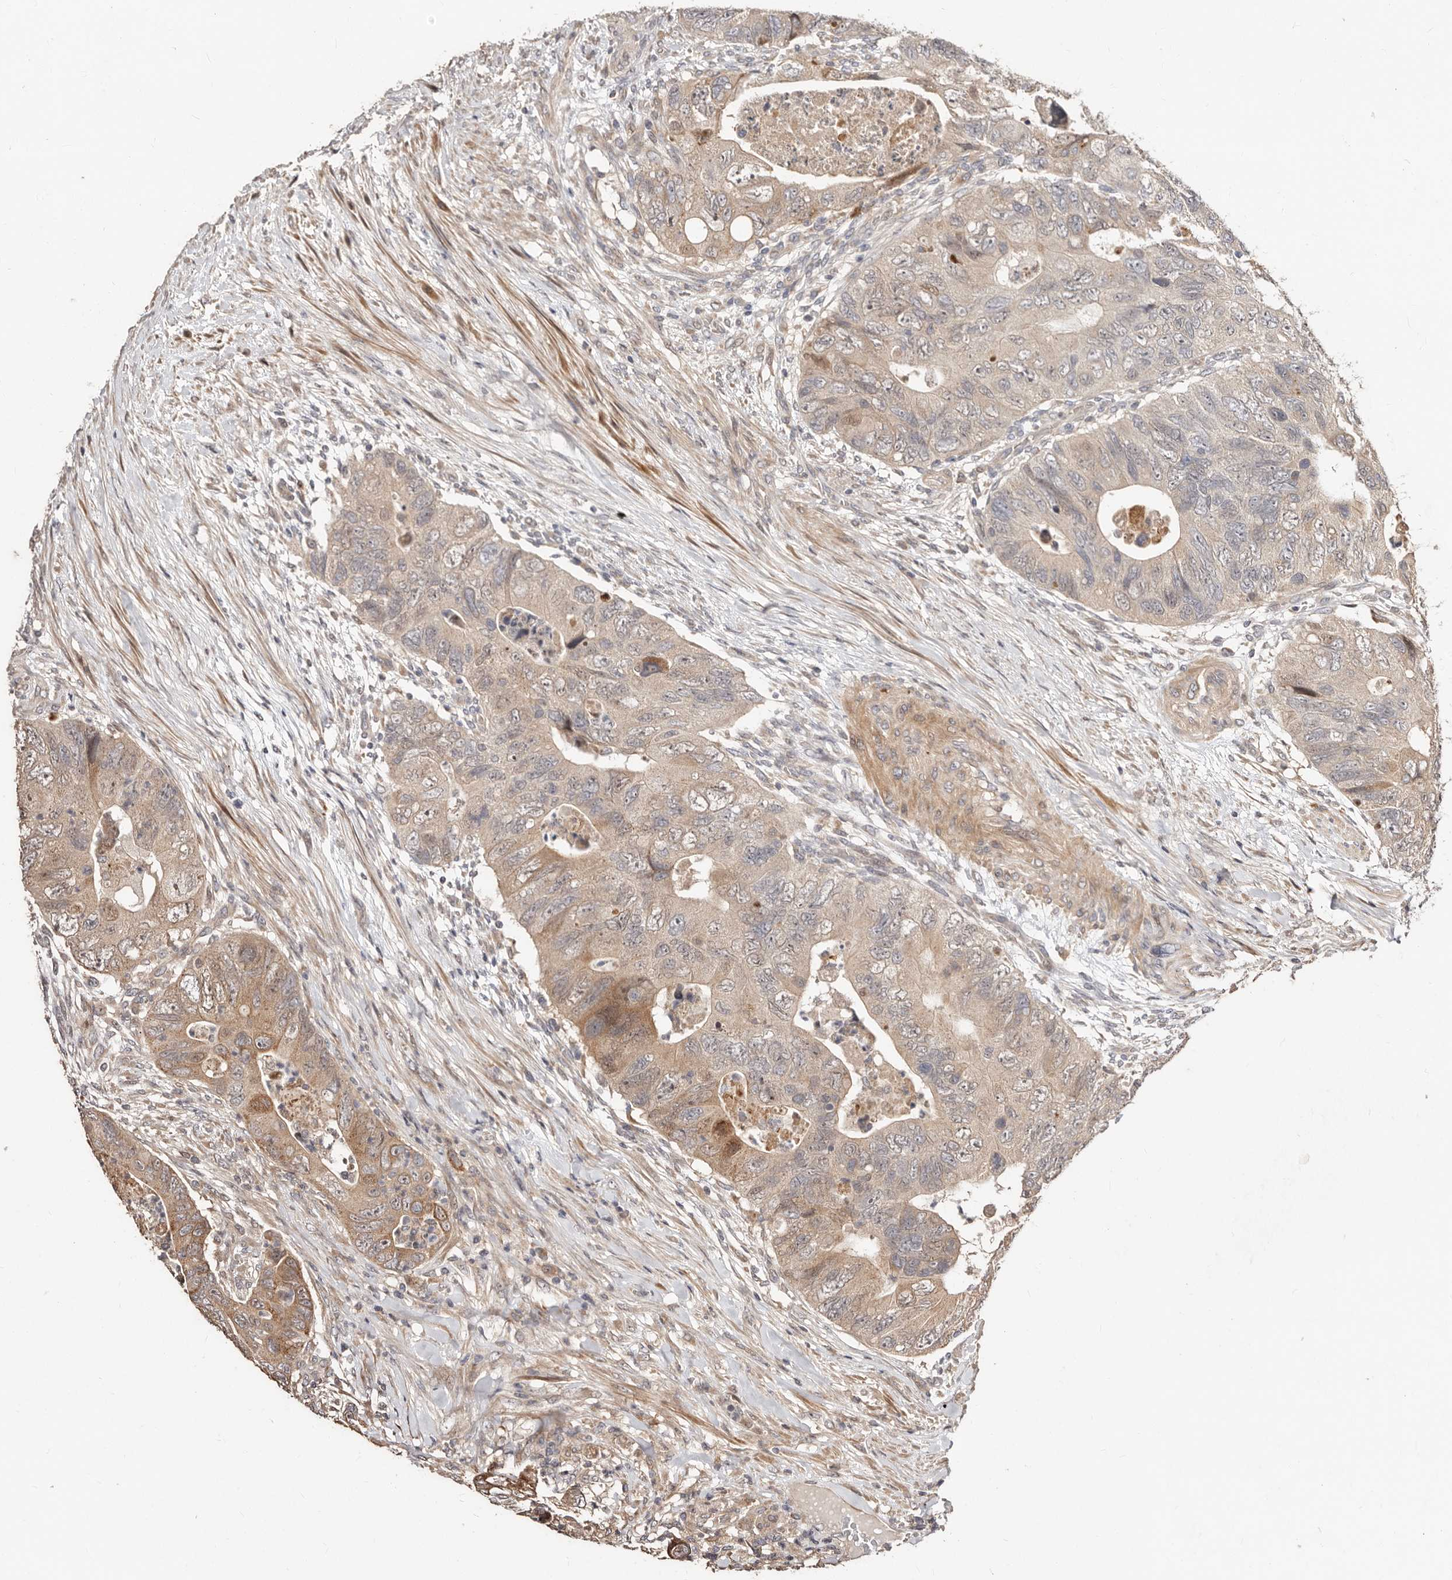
{"staining": {"intensity": "moderate", "quantity": "25%-75%", "location": "cytoplasmic/membranous"}, "tissue": "colorectal cancer", "cell_type": "Tumor cells", "image_type": "cancer", "snomed": [{"axis": "morphology", "description": "Adenocarcinoma, NOS"}, {"axis": "topography", "description": "Rectum"}], "caption": "Immunohistochemistry (IHC) (DAB) staining of human colorectal cancer exhibits moderate cytoplasmic/membranous protein expression in about 25%-75% of tumor cells.", "gene": "APOL6", "patient": {"sex": "male", "age": 63}}